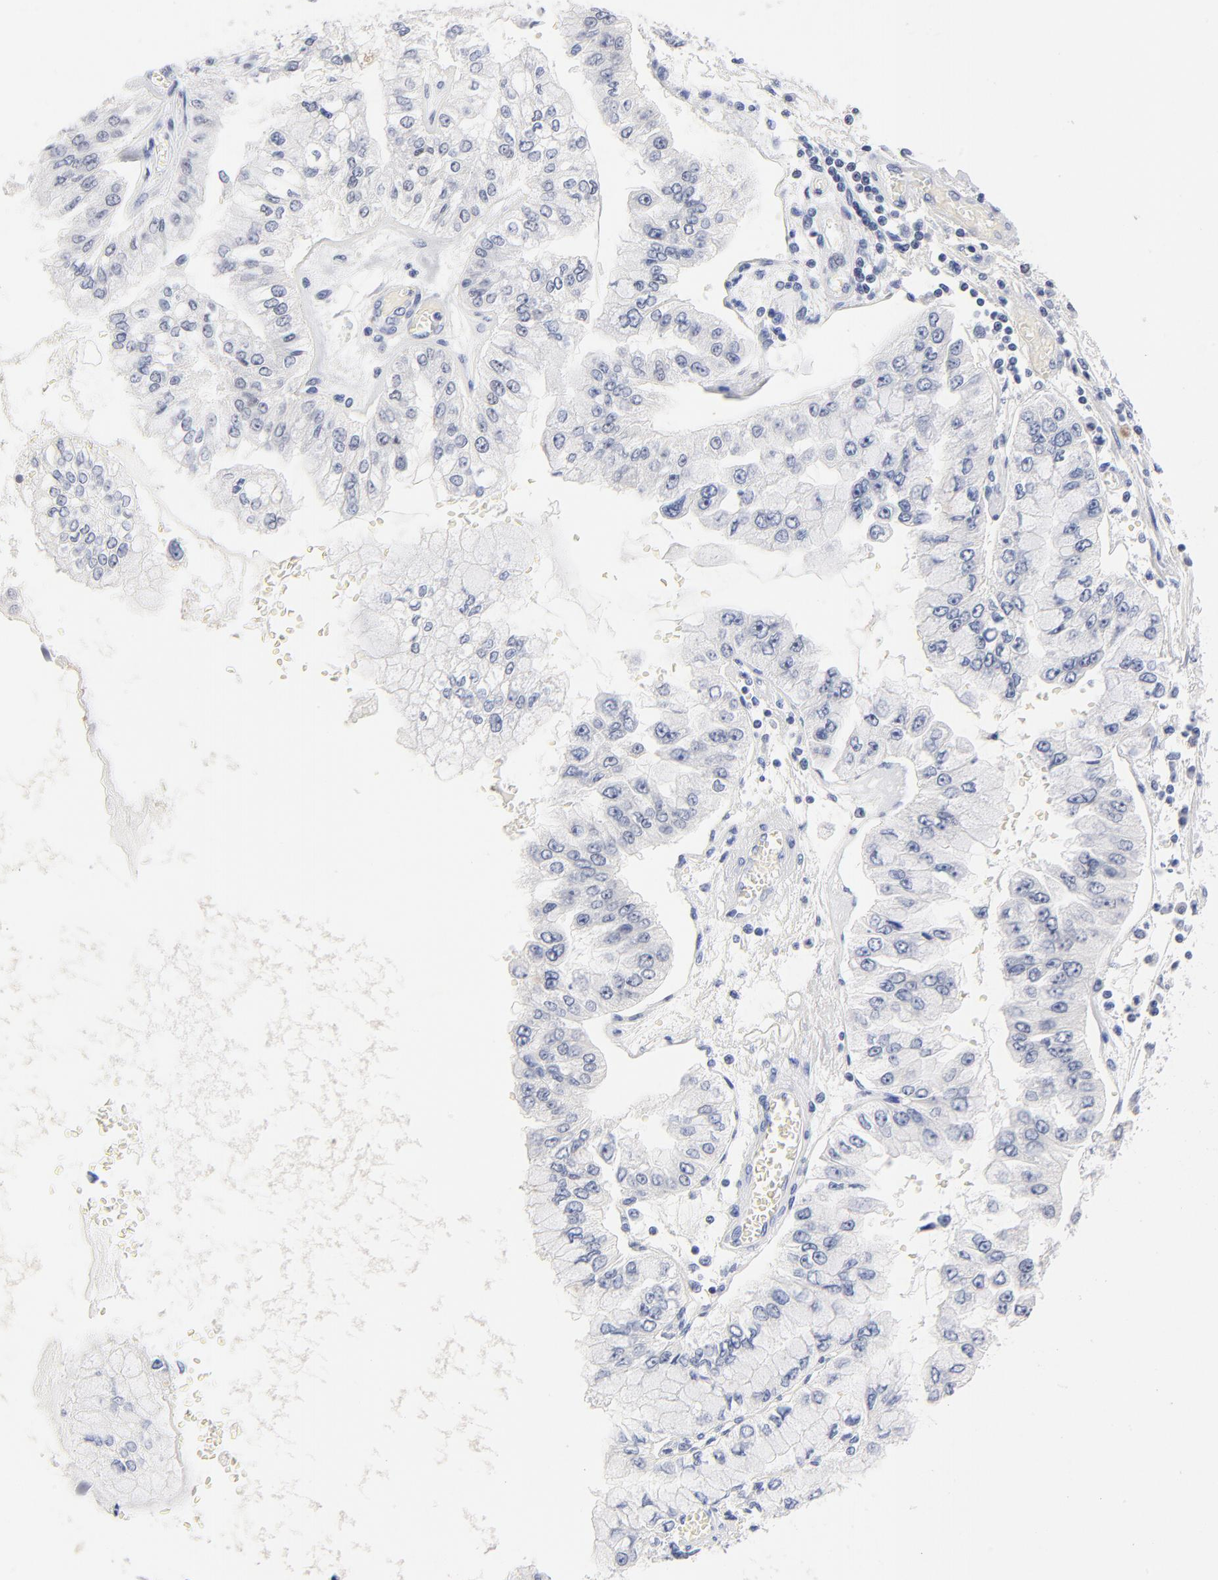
{"staining": {"intensity": "negative", "quantity": "none", "location": "none"}, "tissue": "liver cancer", "cell_type": "Tumor cells", "image_type": "cancer", "snomed": [{"axis": "morphology", "description": "Cholangiocarcinoma"}, {"axis": "topography", "description": "Liver"}], "caption": "The photomicrograph demonstrates no significant positivity in tumor cells of liver cancer (cholangiocarcinoma).", "gene": "ORC2", "patient": {"sex": "female", "age": 79}}